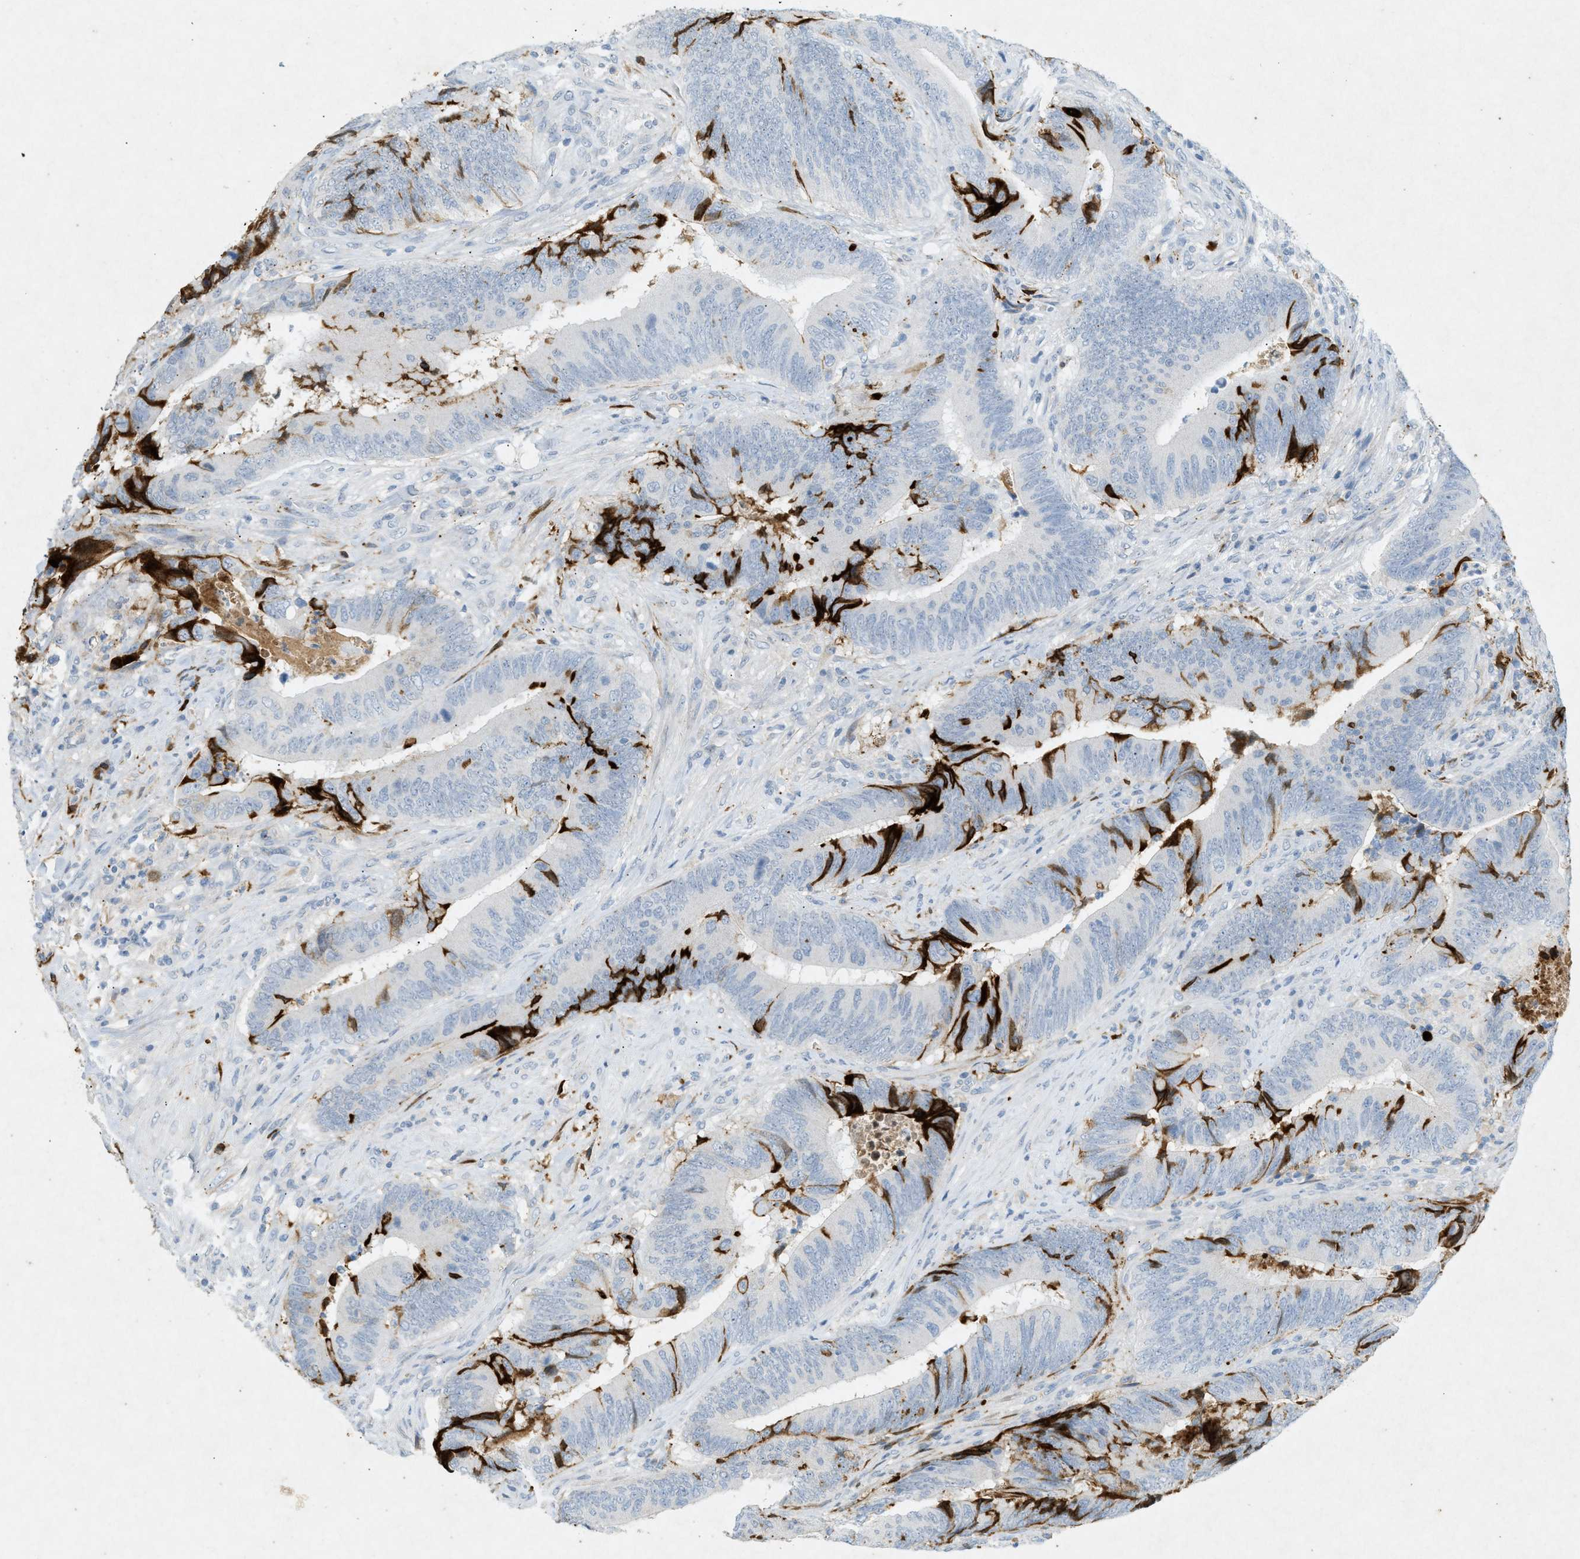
{"staining": {"intensity": "negative", "quantity": "none", "location": "none"}, "tissue": "colorectal cancer", "cell_type": "Tumor cells", "image_type": "cancer", "snomed": [{"axis": "morphology", "description": "Normal tissue, NOS"}, {"axis": "morphology", "description": "Adenocarcinoma, NOS"}, {"axis": "topography", "description": "Colon"}], "caption": "Immunohistochemical staining of colorectal cancer (adenocarcinoma) shows no significant positivity in tumor cells.", "gene": "F2", "patient": {"sex": "male", "age": 56}}